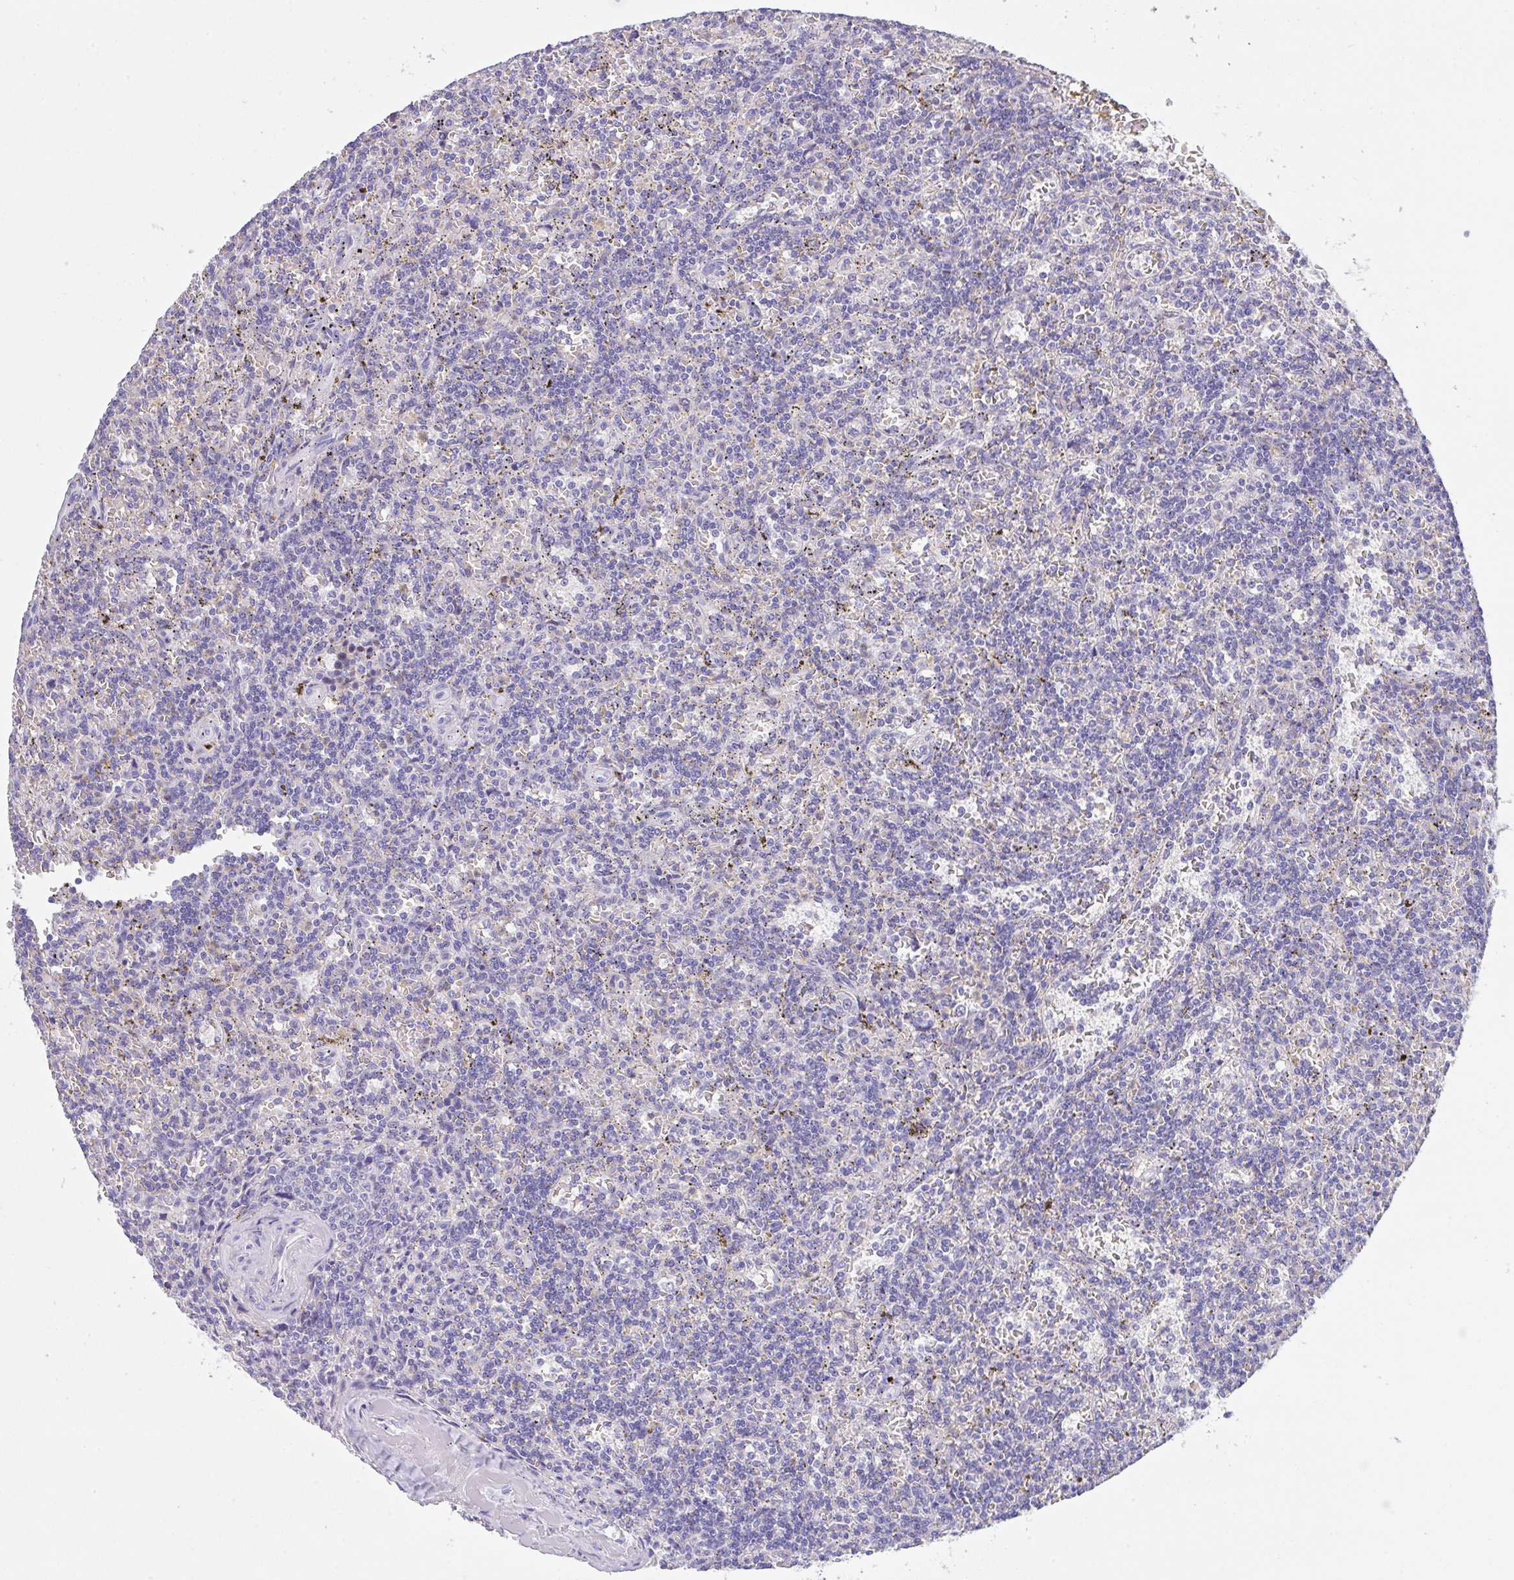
{"staining": {"intensity": "negative", "quantity": "none", "location": "none"}, "tissue": "lymphoma", "cell_type": "Tumor cells", "image_type": "cancer", "snomed": [{"axis": "morphology", "description": "Malignant lymphoma, non-Hodgkin's type, Low grade"}, {"axis": "topography", "description": "Spleen"}], "caption": "Lymphoma stained for a protein using immunohistochemistry shows no positivity tumor cells.", "gene": "CA10", "patient": {"sex": "male", "age": 73}}